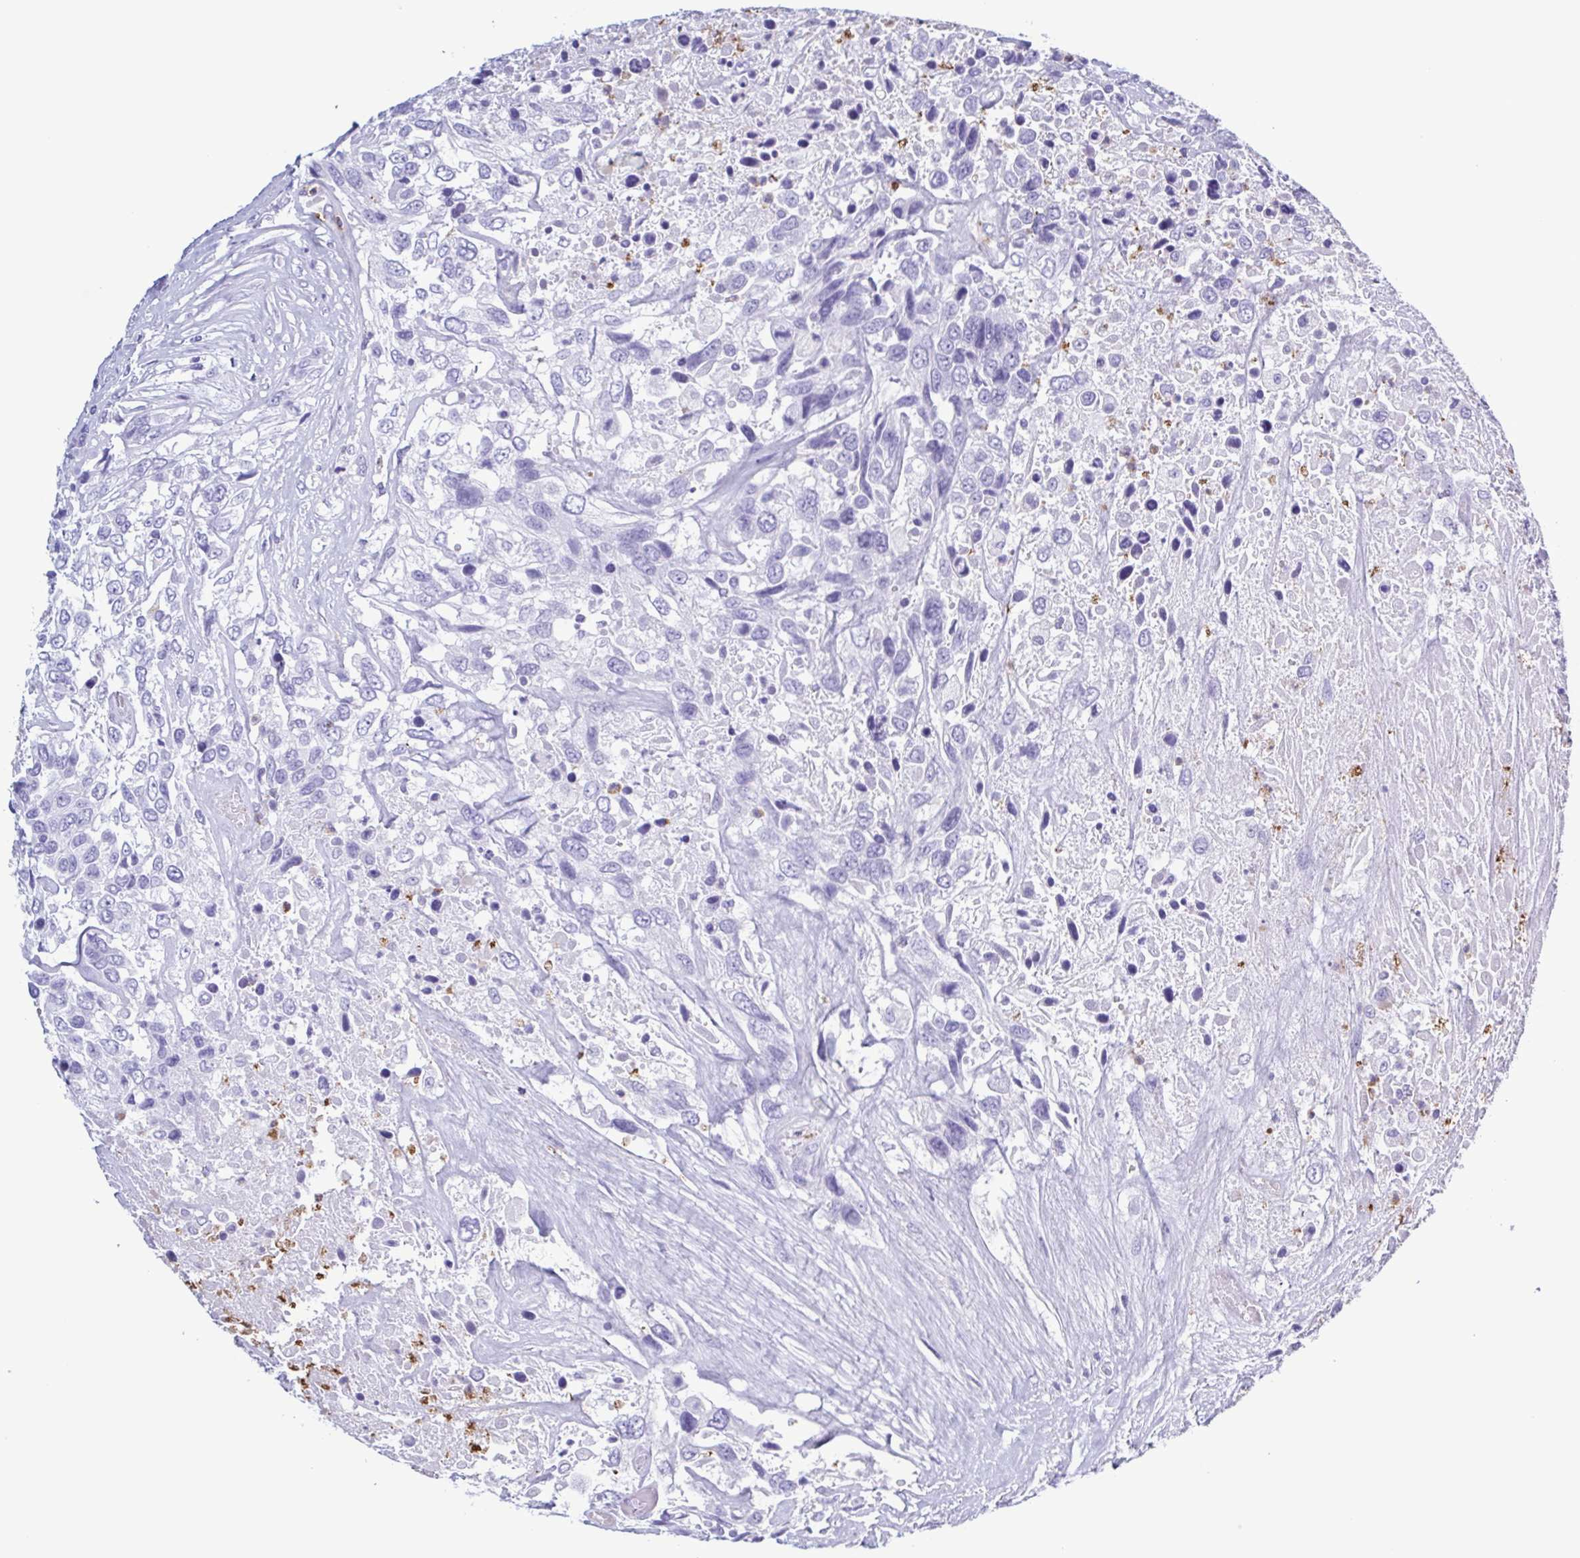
{"staining": {"intensity": "negative", "quantity": "none", "location": "none"}, "tissue": "urothelial cancer", "cell_type": "Tumor cells", "image_type": "cancer", "snomed": [{"axis": "morphology", "description": "Urothelial carcinoma, High grade"}, {"axis": "topography", "description": "Urinary bladder"}], "caption": "Tumor cells are negative for brown protein staining in high-grade urothelial carcinoma. (DAB (3,3'-diaminobenzidine) IHC, high magnification).", "gene": "LTF", "patient": {"sex": "female", "age": 70}}